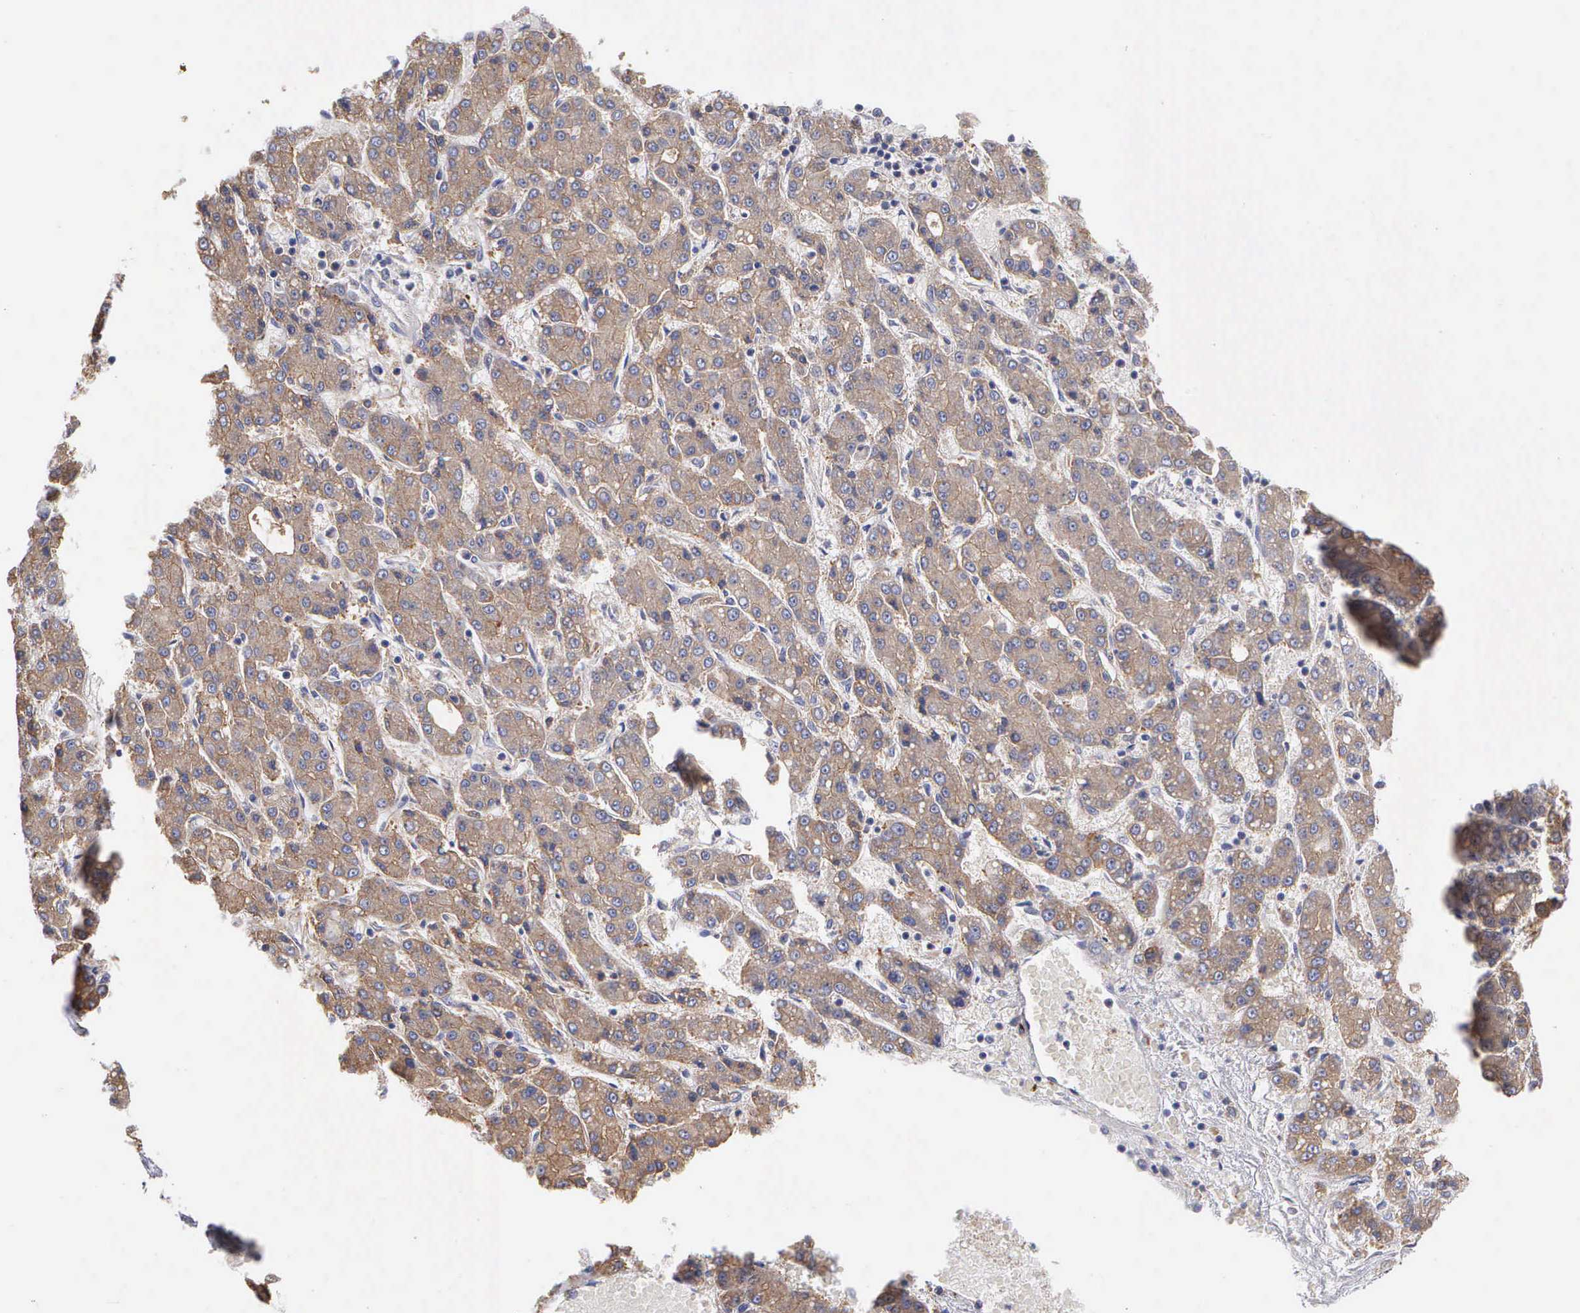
{"staining": {"intensity": "strong", "quantity": ">75%", "location": "cytoplasmic/membranous"}, "tissue": "liver cancer", "cell_type": "Tumor cells", "image_type": "cancer", "snomed": [{"axis": "morphology", "description": "Carcinoma, Hepatocellular, NOS"}, {"axis": "topography", "description": "Liver"}], "caption": "The immunohistochemical stain labels strong cytoplasmic/membranous staining in tumor cells of liver hepatocellular carcinoma tissue.", "gene": "PTGS2", "patient": {"sex": "male", "age": 69}}